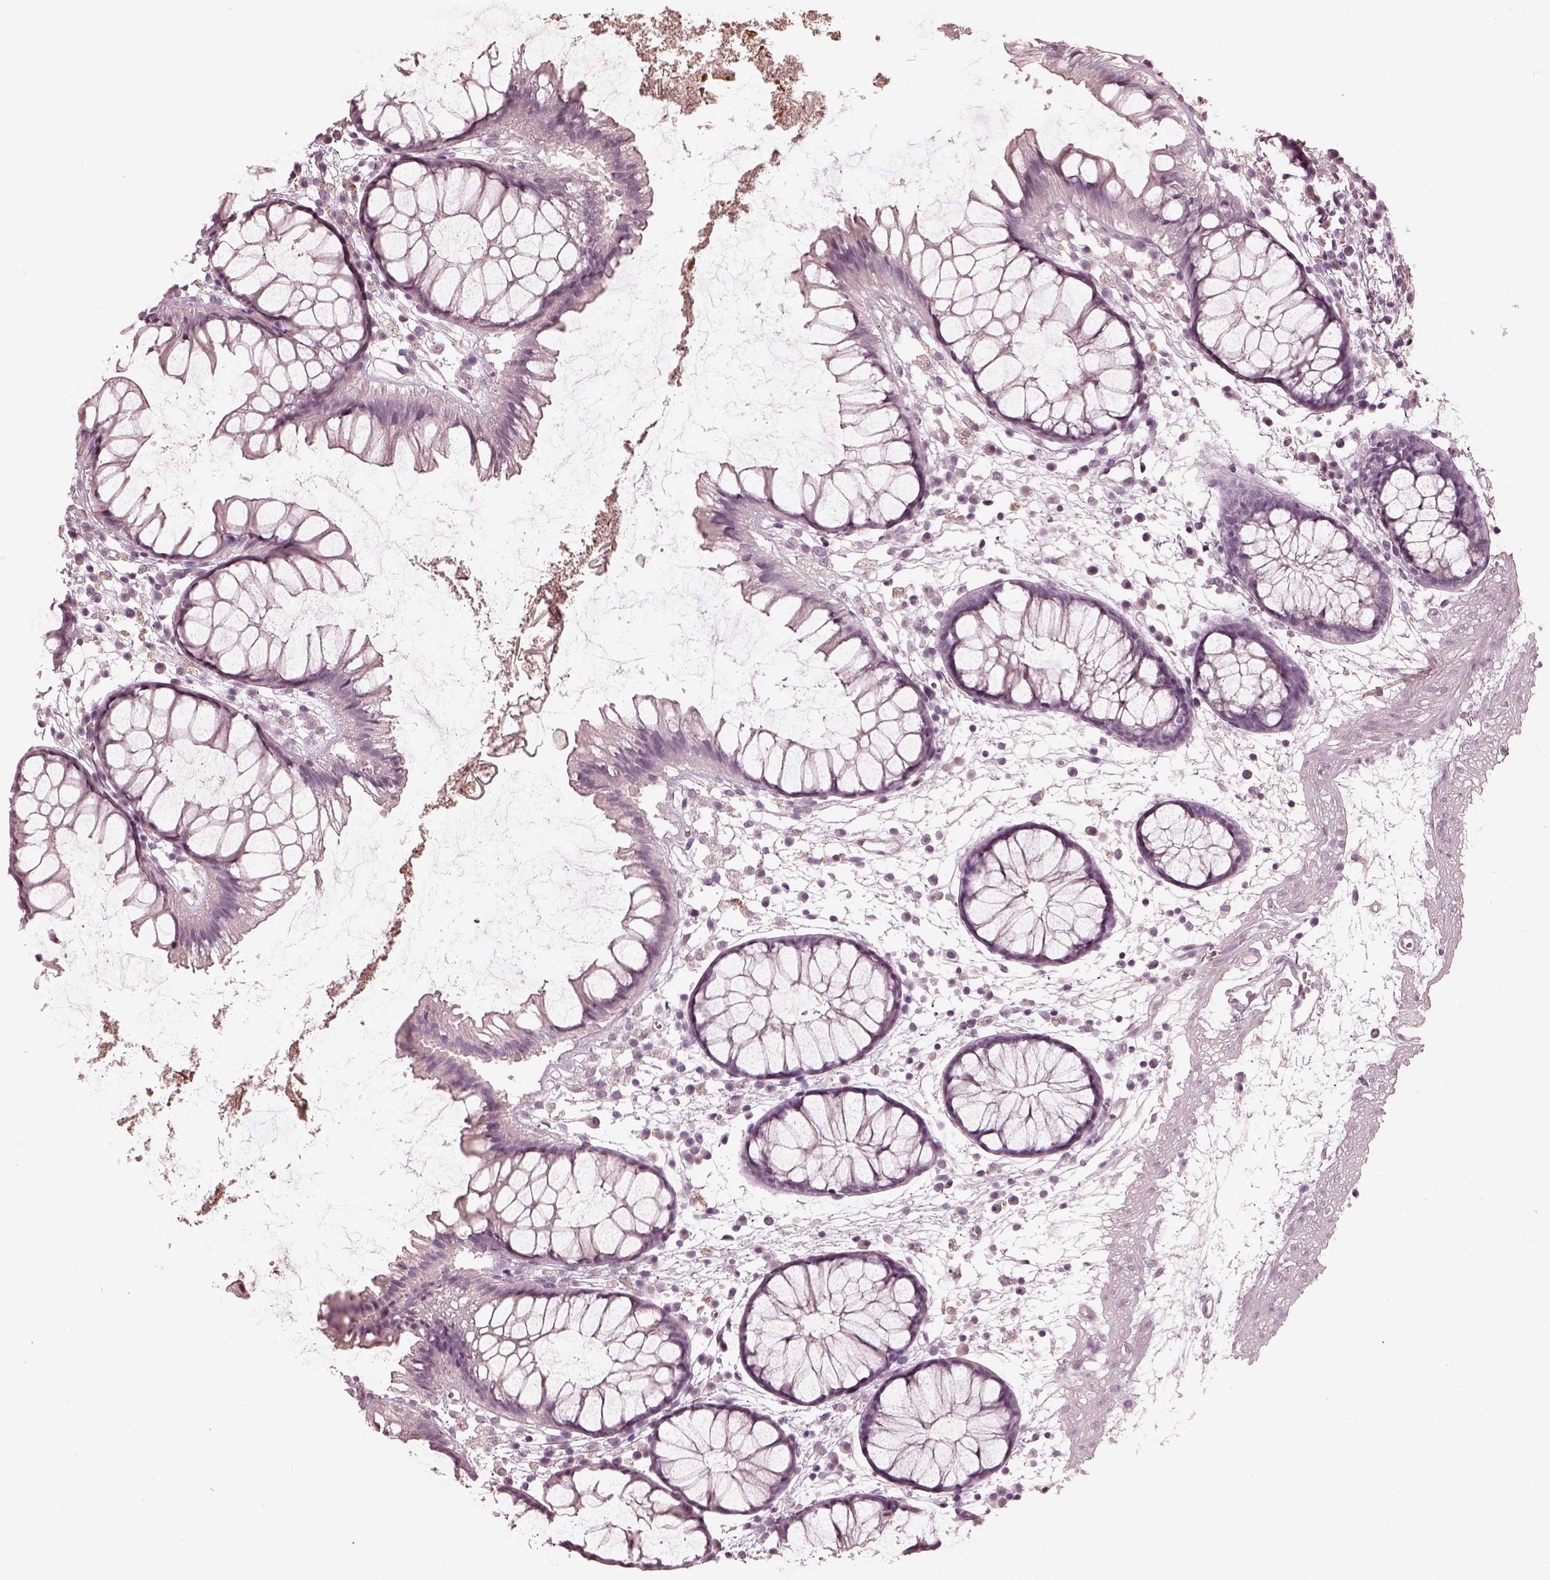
{"staining": {"intensity": "negative", "quantity": "none", "location": "none"}, "tissue": "colon", "cell_type": "Endothelial cells", "image_type": "normal", "snomed": [{"axis": "morphology", "description": "Normal tissue, NOS"}, {"axis": "morphology", "description": "Adenocarcinoma, NOS"}, {"axis": "topography", "description": "Colon"}], "caption": "Immunohistochemistry (IHC) photomicrograph of unremarkable colon stained for a protein (brown), which reveals no staining in endothelial cells. (DAB IHC visualized using brightfield microscopy, high magnification).", "gene": "OPTC", "patient": {"sex": "male", "age": 65}}